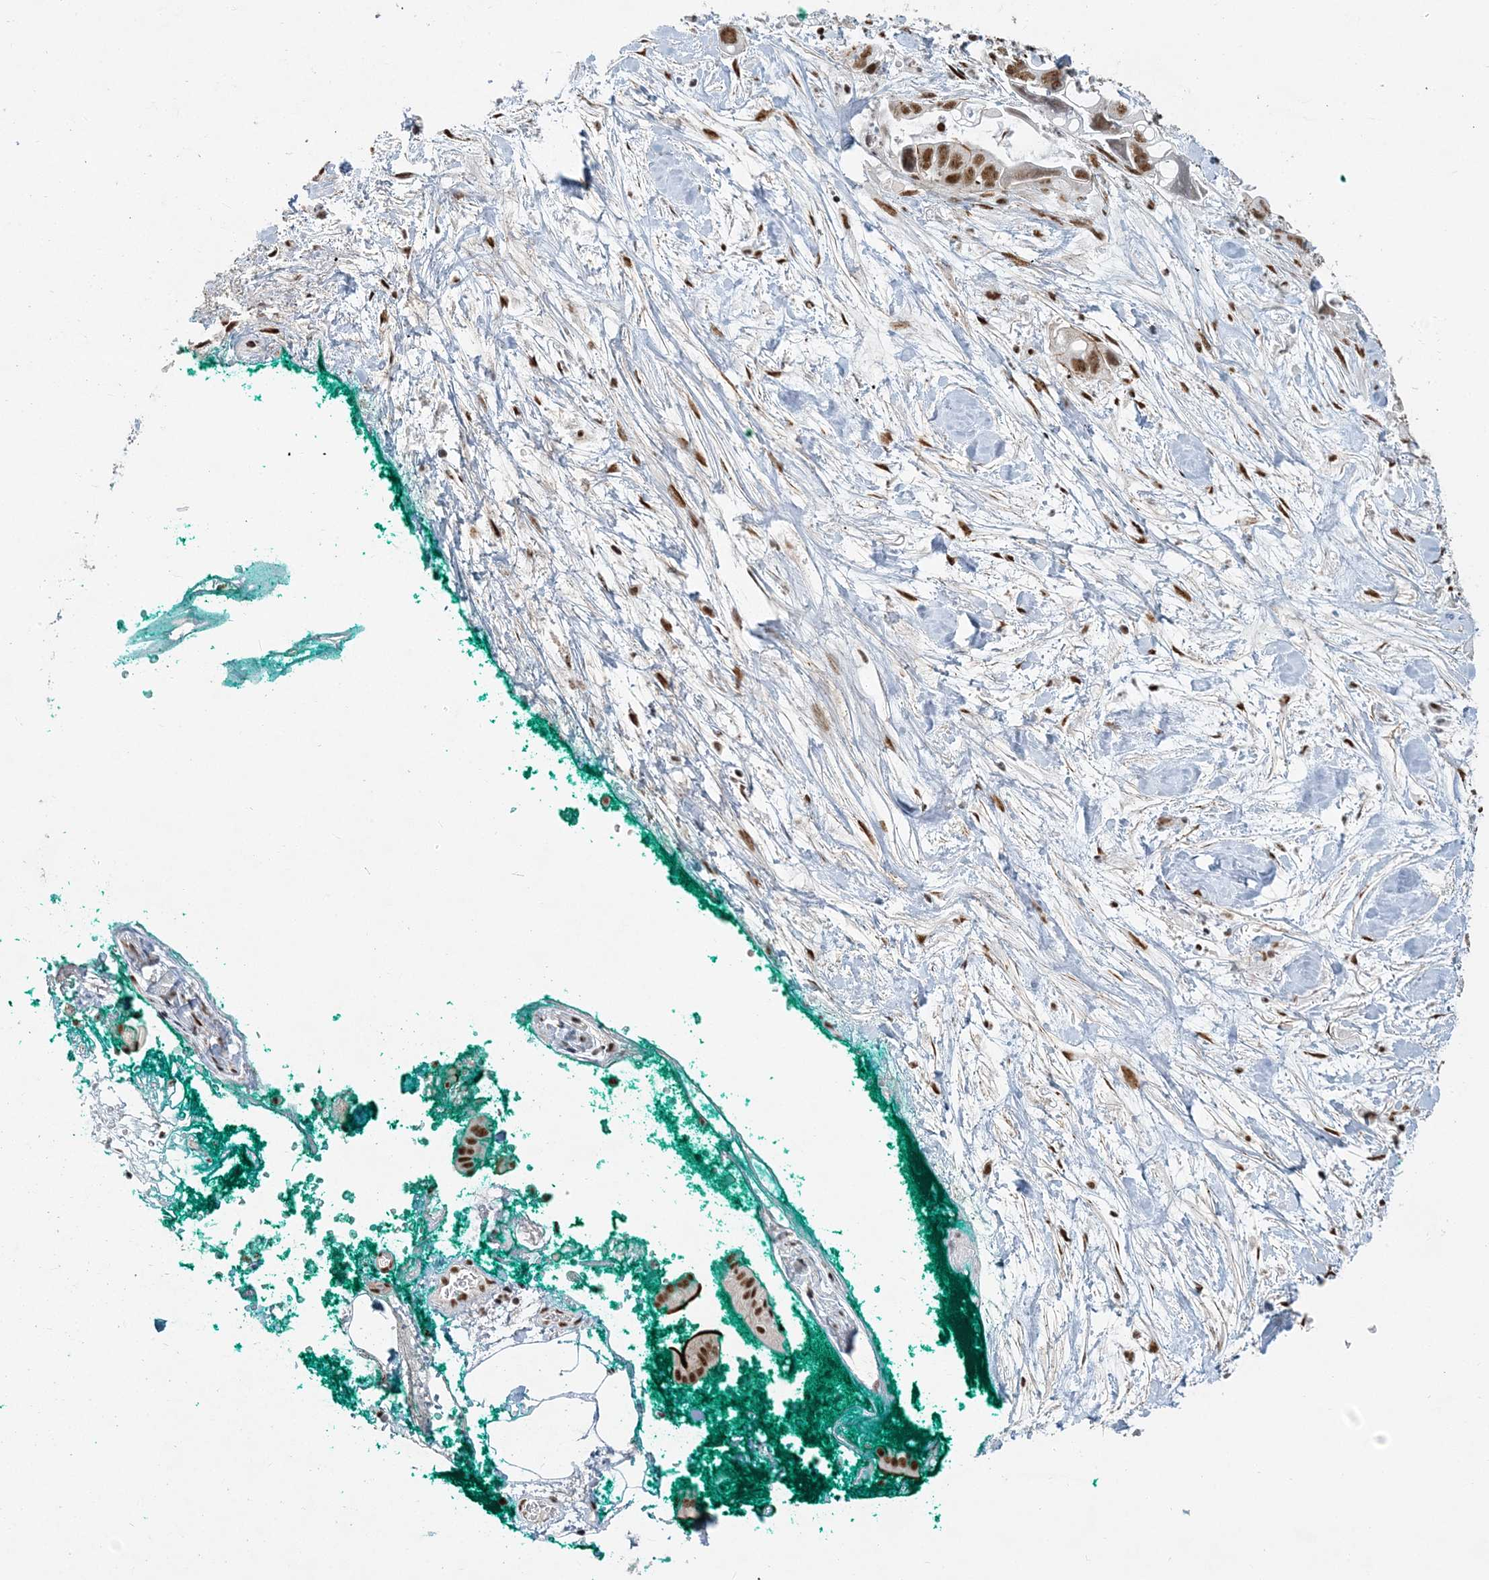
{"staining": {"intensity": "moderate", "quantity": ">75%", "location": "nuclear"}, "tissue": "pancreatic cancer", "cell_type": "Tumor cells", "image_type": "cancer", "snomed": [{"axis": "morphology", "description": "Adenocarcinoma, NOS"}, {"axis": "topography", "description": "Pancreas"}], "caption": "This is a histology image of IHC staining of pancreatic cancer (adenocarcinoma), which shows moderate staining in the nuclear of tumor cells.", "gene": "PLRG1", "patient": {"sex": "female", "age": 72}}